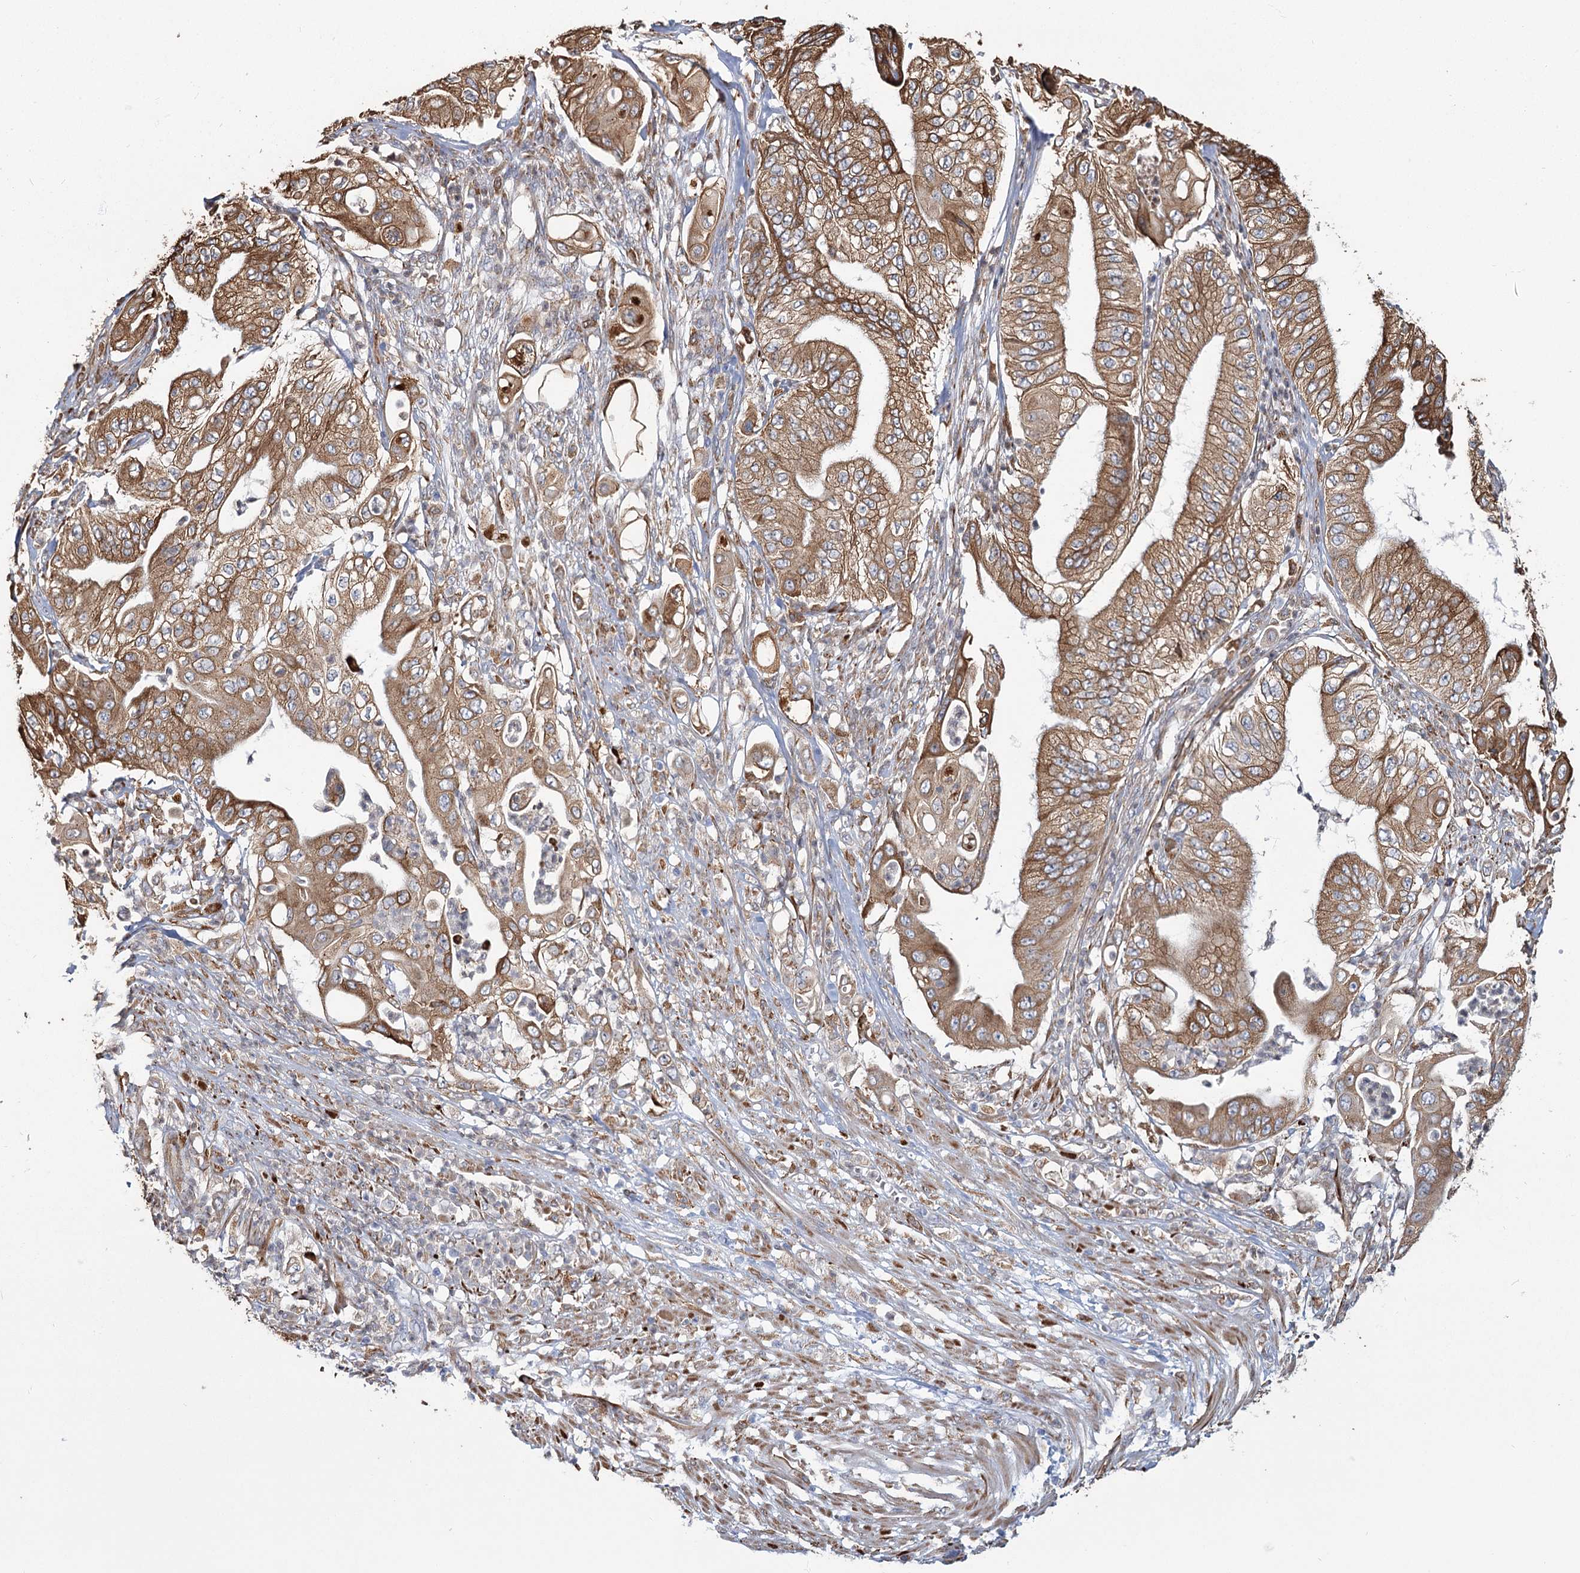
{"staining": {"intensity": "moderate", "quantity": ">75%", "location": "cytoplasmic/membranous"}, "tissue": "pancreatic cancer", "cell_type": "Tumor cells", "image_type": "cancer", "snomed": [{"axis": "morphology", "description": "Adenocarcinoma, NOS"}, {"axis": "topography", "description": "Pancreas"}], "caption": "This is a histology image of IHC staining of pancreatic adenocarcinoma, which shows moderate expression in the cytoplasmic/membranous of tumor cells.", "gene": "ZCCHC9", "patient": {"sex": "female", "age": 77}}